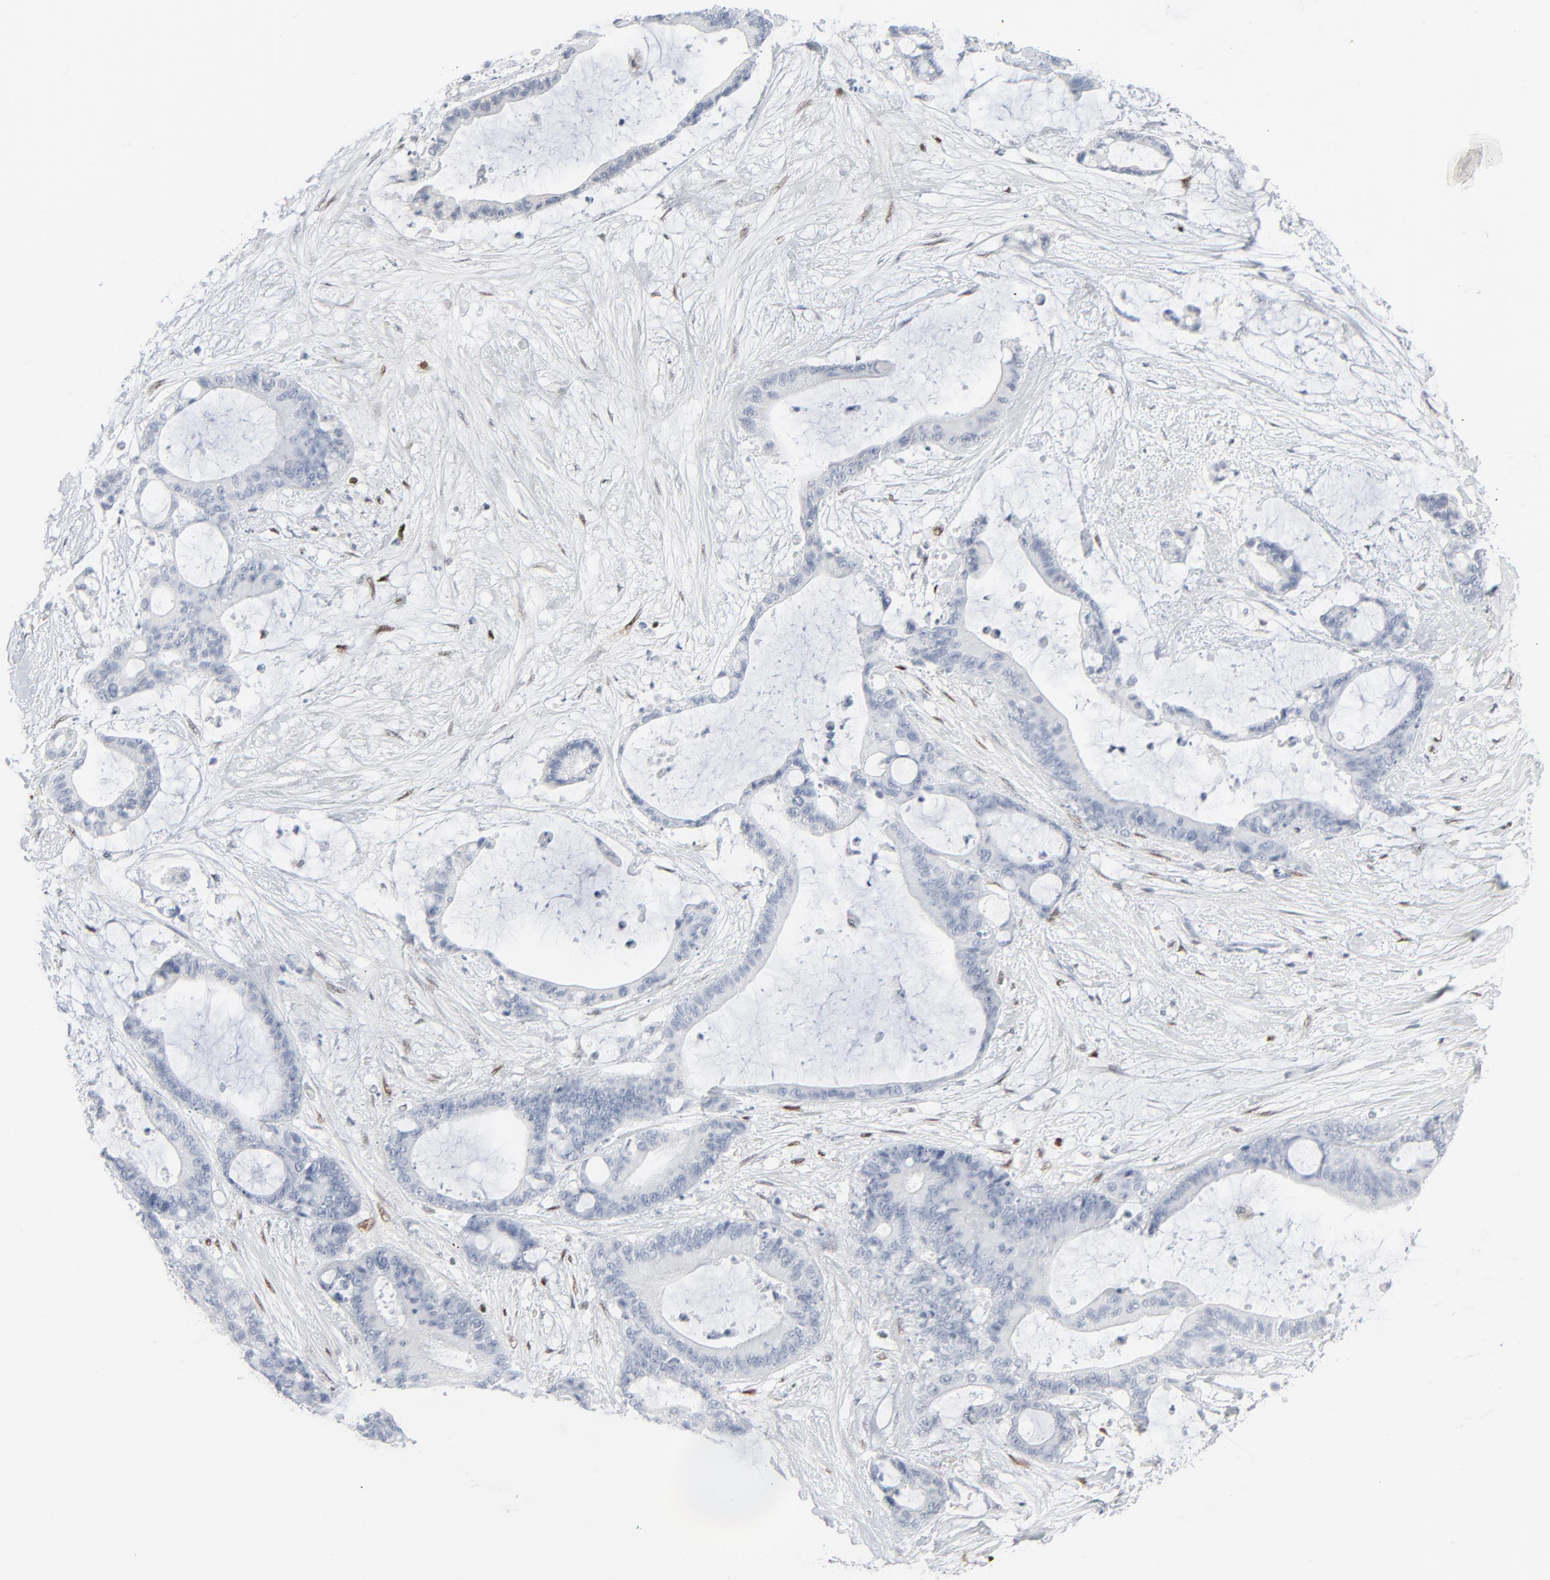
{"staining": {"intensity": "negative", "quantity": "none", "location": "none"}, "tissue": "liver cancer", "cell_type": "Tumor cells", "image_type": "cancer", "snomed": [{"axis": "morphology", "description": "Cholangiocarcinoma"}, {"axis": "topography", "description": "Liver"}], "caption": "IHC photomicrograph of liver cholangiocarcinoma stained for a protein (brown), which displays no positivity in tumor cells. (DAB IHC, high magnification).", "gene": "MITF", "patient": {"sex": "female", "age": 73}}